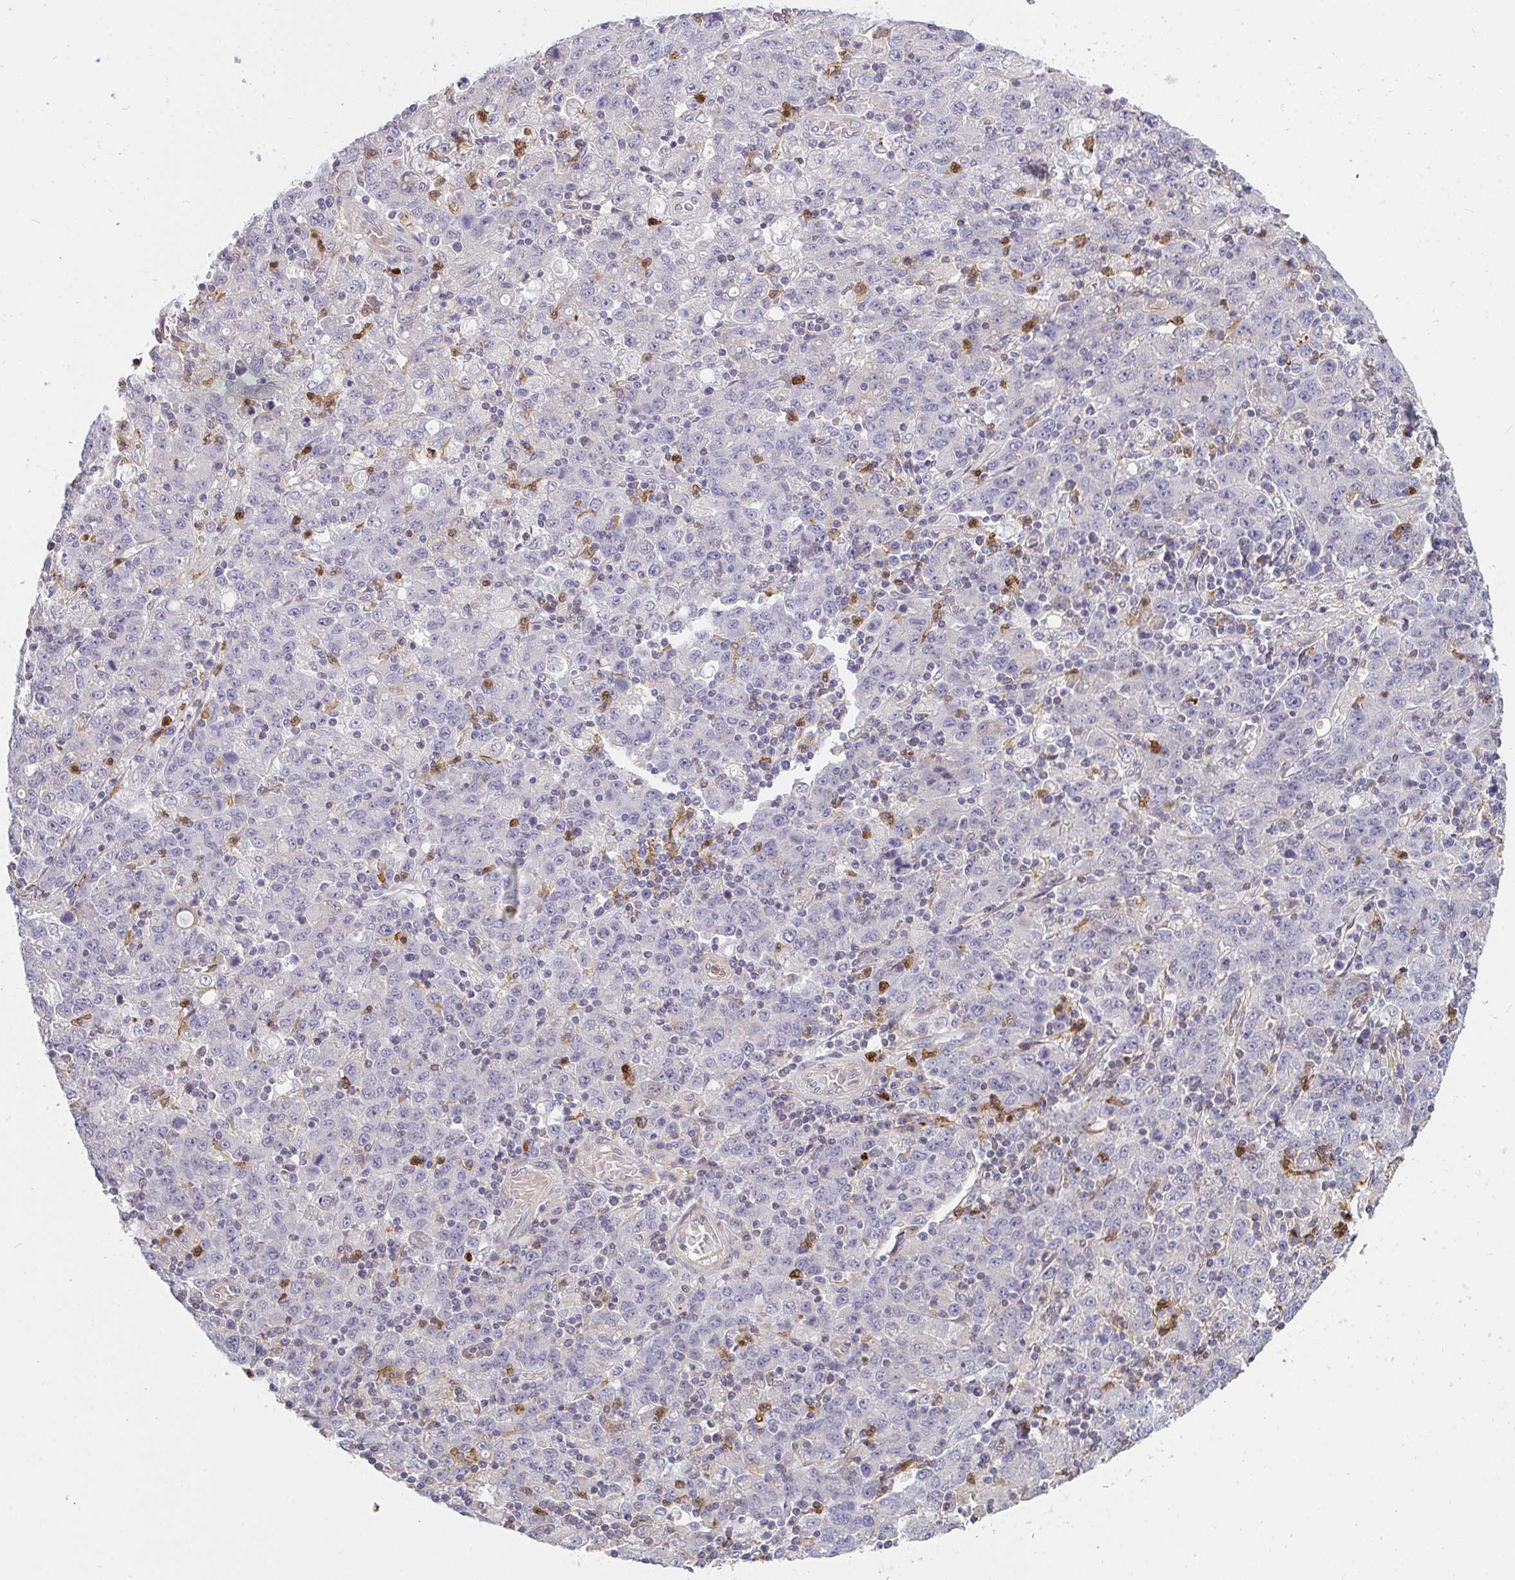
{"staining": {"intensity": "negative", "quantity": "none", "location": "none"}, "tissue": "stomach cancer", "cell_type": "Tumor cells", "image_type": "cancer", "snomed": [{"axis": "morphology", "description": "Adenocarcinoma, NOS"}, {"axis": "topography", "description": "Stomach, upper"}], "caption": "Stomach adenocarcinoma stained for a protein using immunohistochemistry (IHC) reveals no staining tumor cells.", "gene": "CSF3R", "patient": {"sex": "male", "age": 69}}